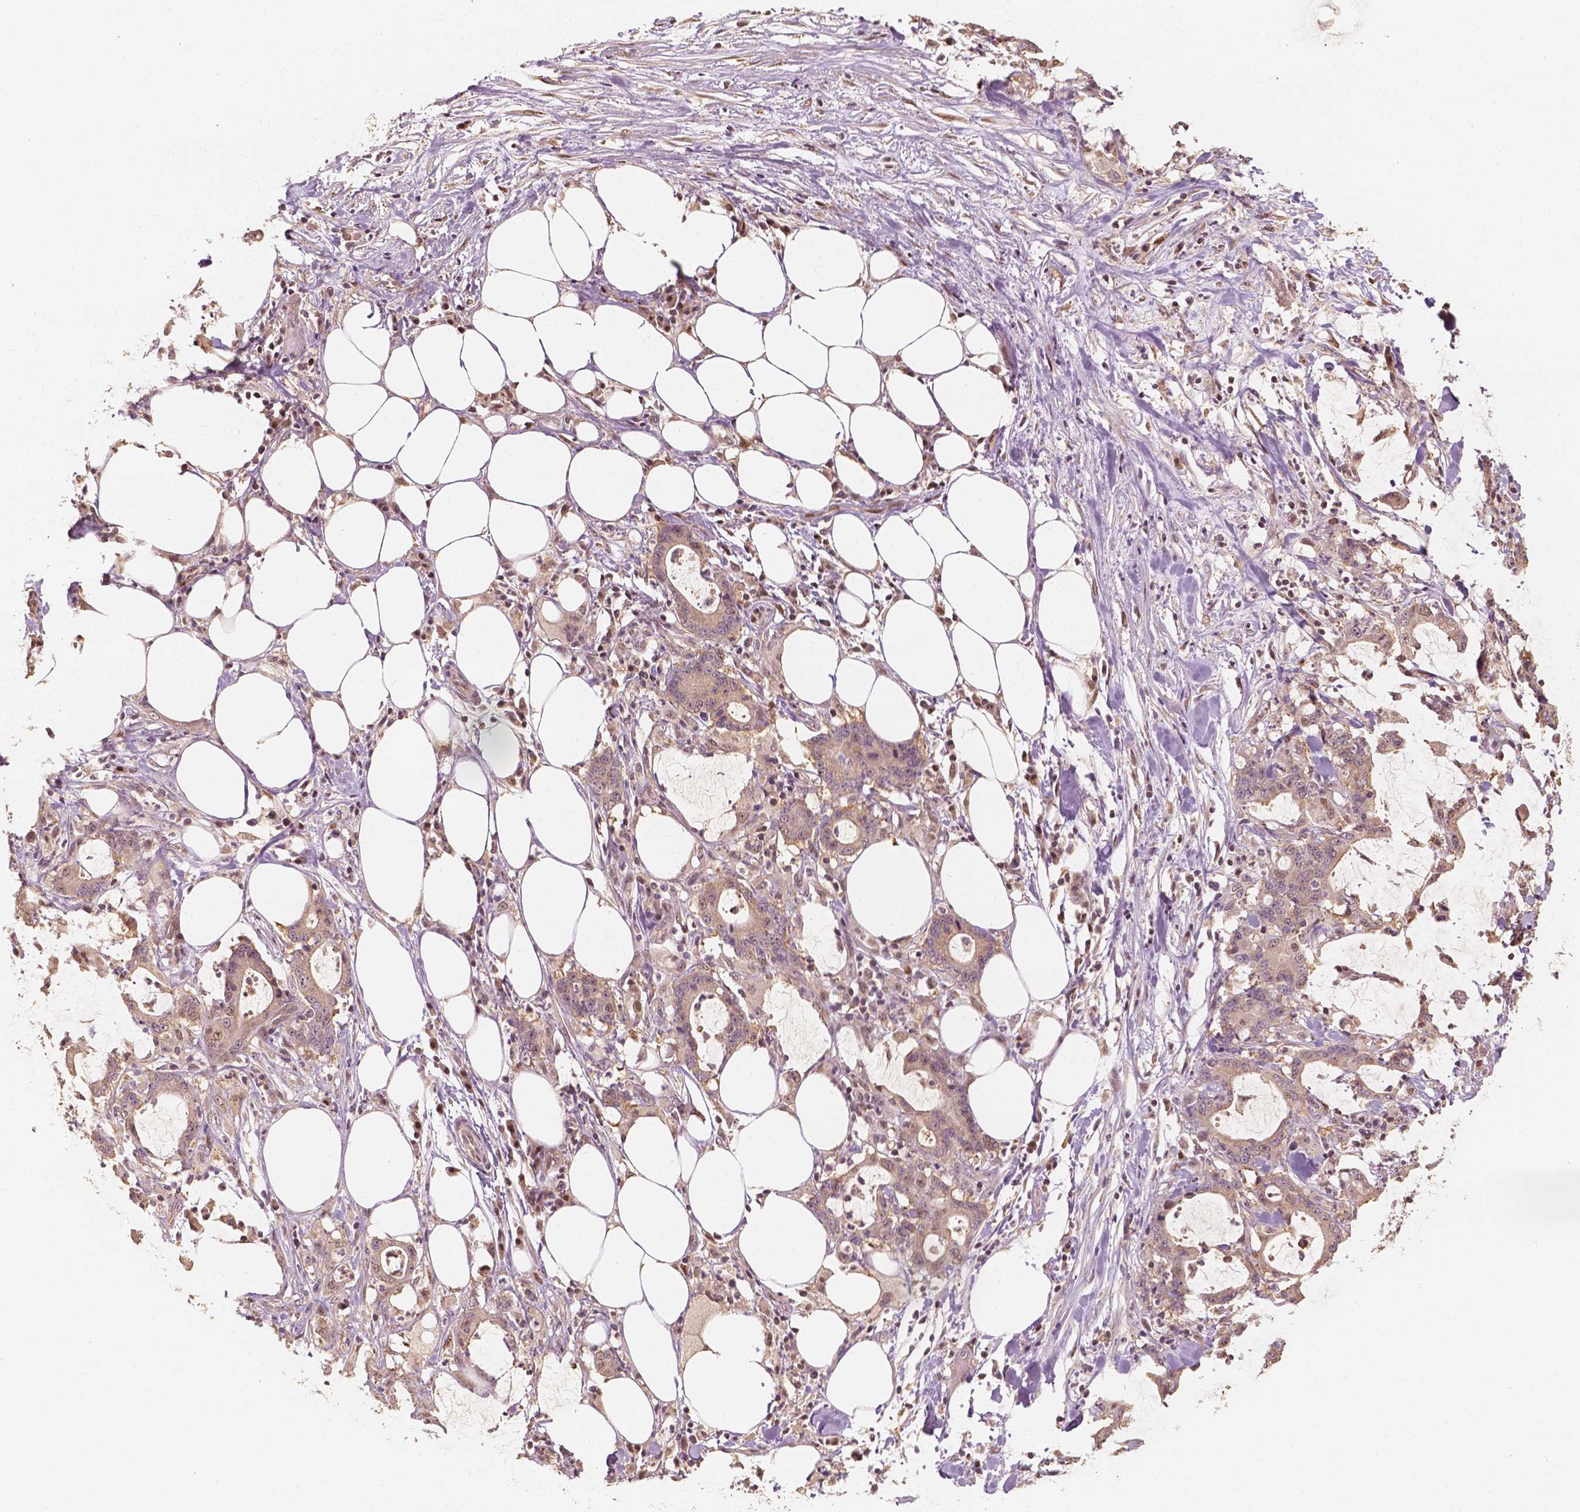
{"staining": {"intensity": "weak", "quantity": "<25%", "location": "nuclear"}, "tissue": "stomach cancer", "cell_type": "Tumor cells", "image_type": "cancer", "snomed": [{"axis": "morphology", "description": "Adenocarcinoma, NOS"}, {"axis": "topography", "description": "Stomach, upper"}], "caption": "Photomicrograph shows no protein positivity in tumor cells of stomach adenocarcinoma tissue.", "gene": "TBC1D17", "patient": {"sex": "male", "age": 68}}